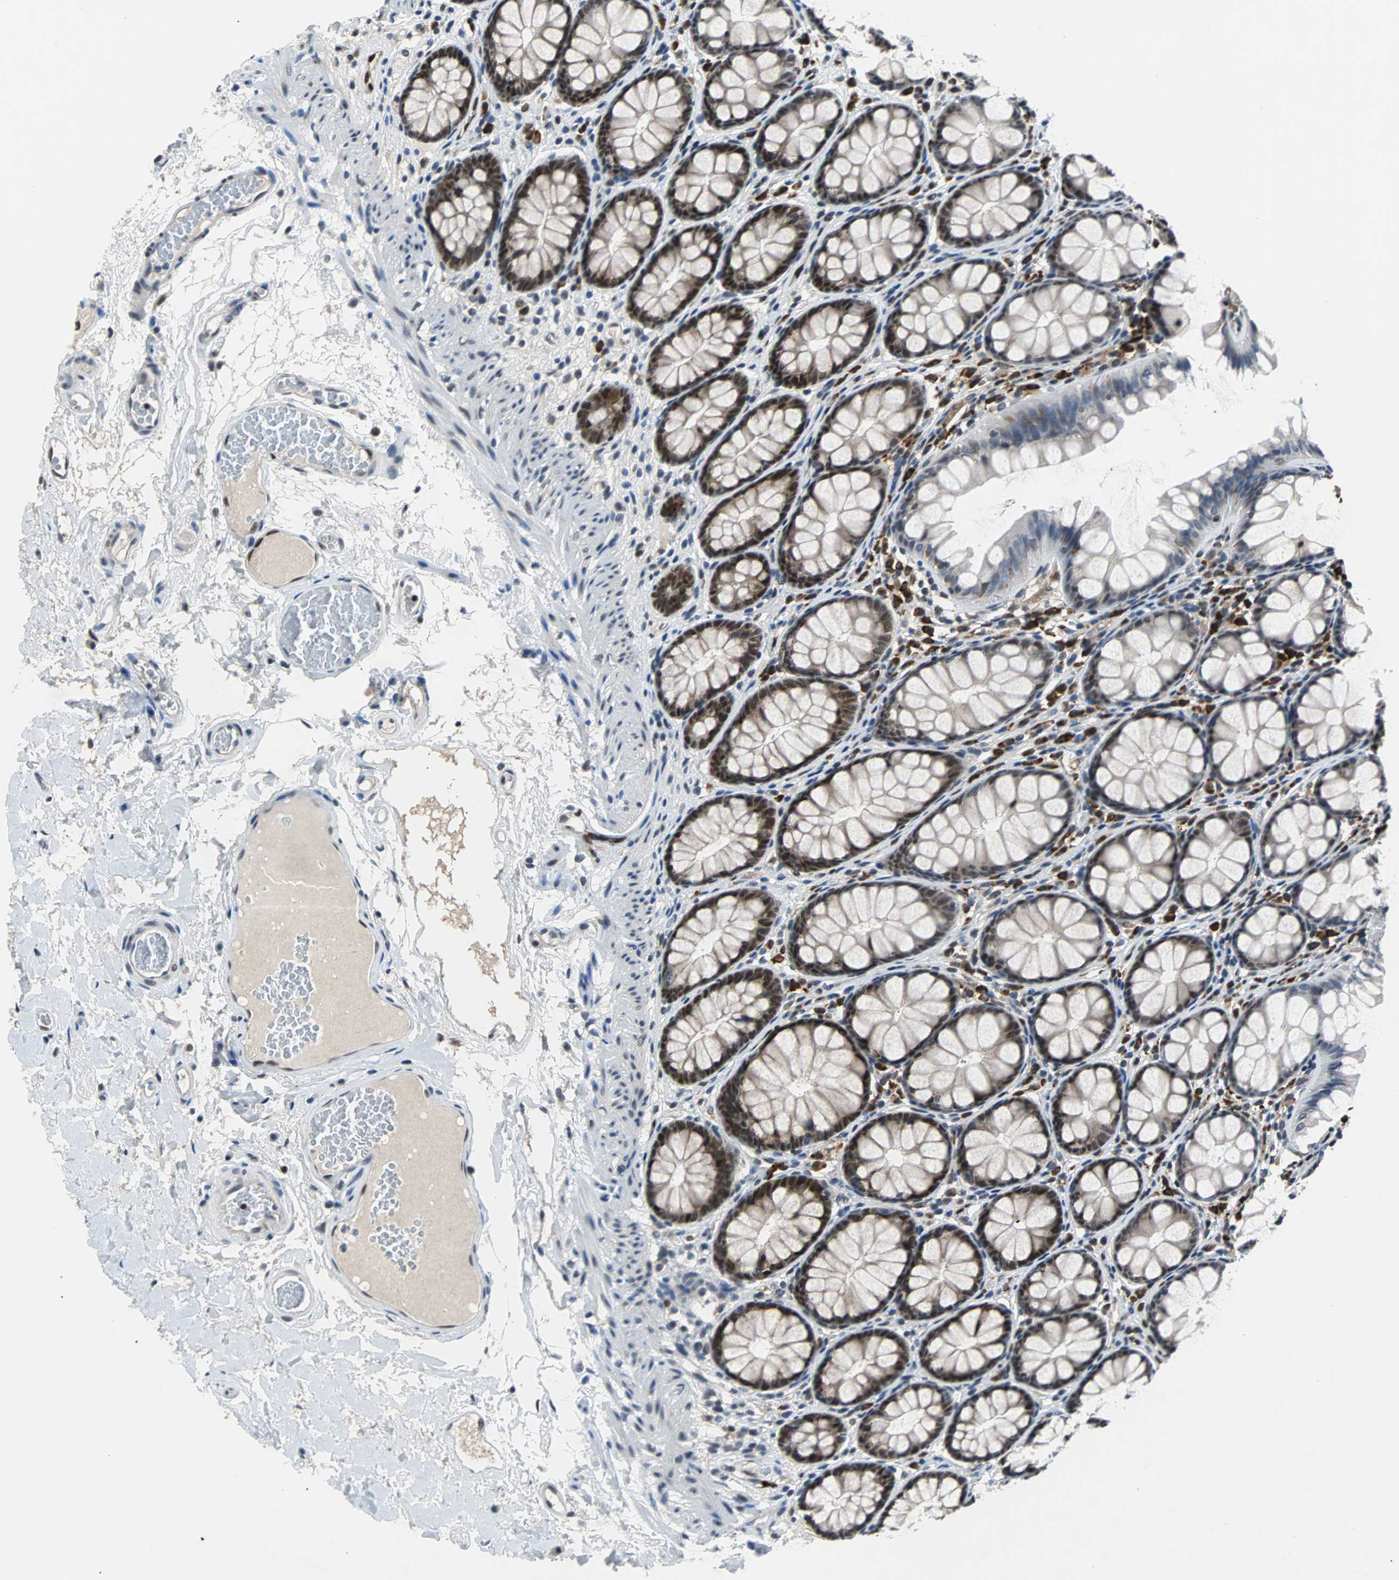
{"staining": {"intensity": "moderate", "quantity": "<25%", "location": "nuclear"}, "tissue": "colon", "cell_type": "Endothelial cells", "image_type": "normal", "snomed": [{"axis": "morphology", "description": "Normal tissue, NOS"}, {"axis": "topography", "description": "Colon"}], "caption": "Colon stained for a protein reveals moderate nuclear positivity in endothelial cells. The protein is shown in brown color, while the nuclei are stained blue.", "gene": "USP28", "patient": {"sex": "female", "age": 55}}